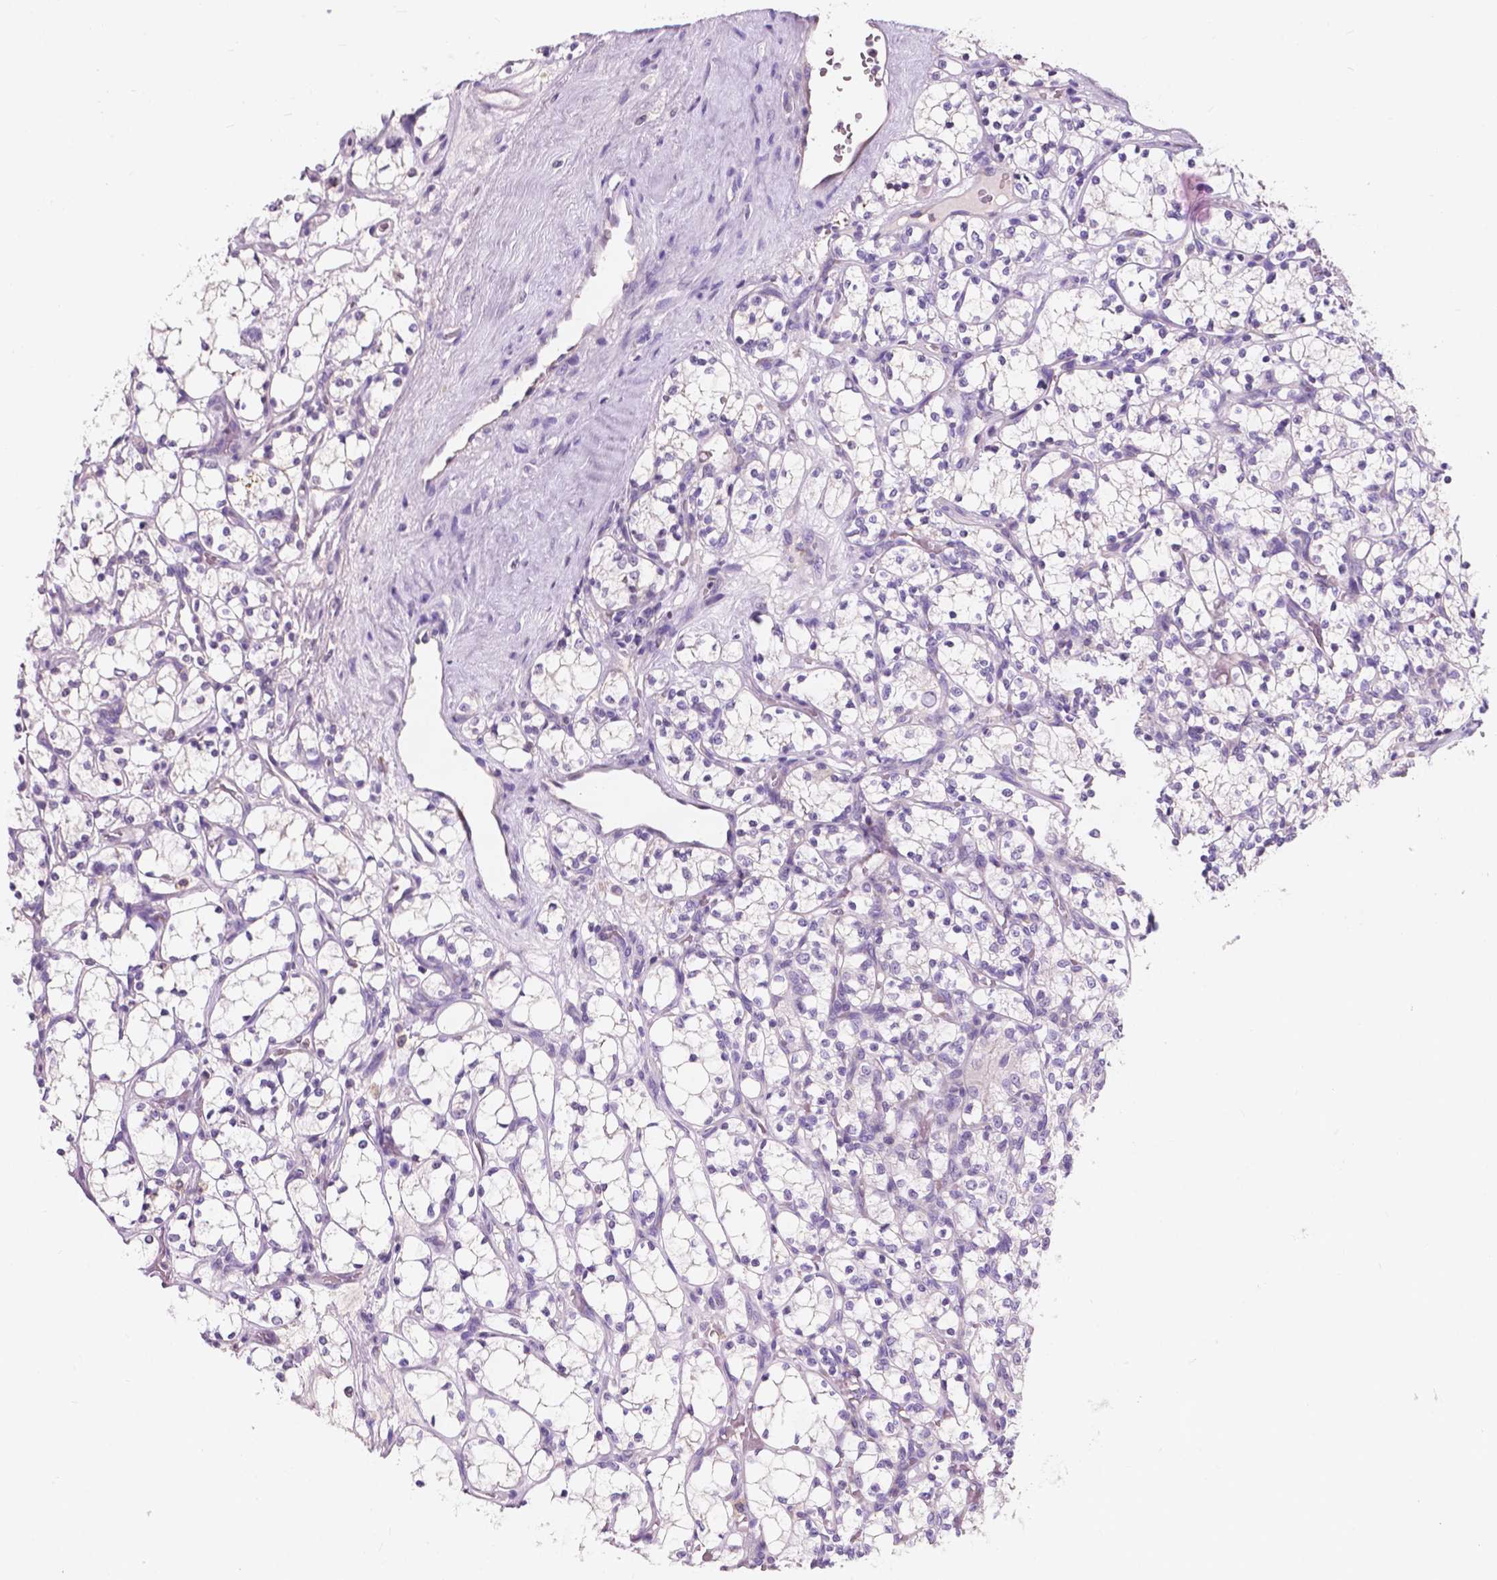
{"staining": {"intensity": "negative", "quantity": "none", "location": "none"}, "tissue": "renal cancer", "cell_type": "Tumor cells", "image_type": "cancer", "snomed": [{"axis": "morphology", "description": "Adenocarcinoma, NOS"}, {"axis": "topography", "description": "Kidney"}], "caption": "A high-resolution histopathology image shows immunohistochemistry (IHC) staining of renal cancer, which demonstrates no significant expression in tumor cells.", "gene": "IREB2", "patient": {"sex": "female", "age": 69}}